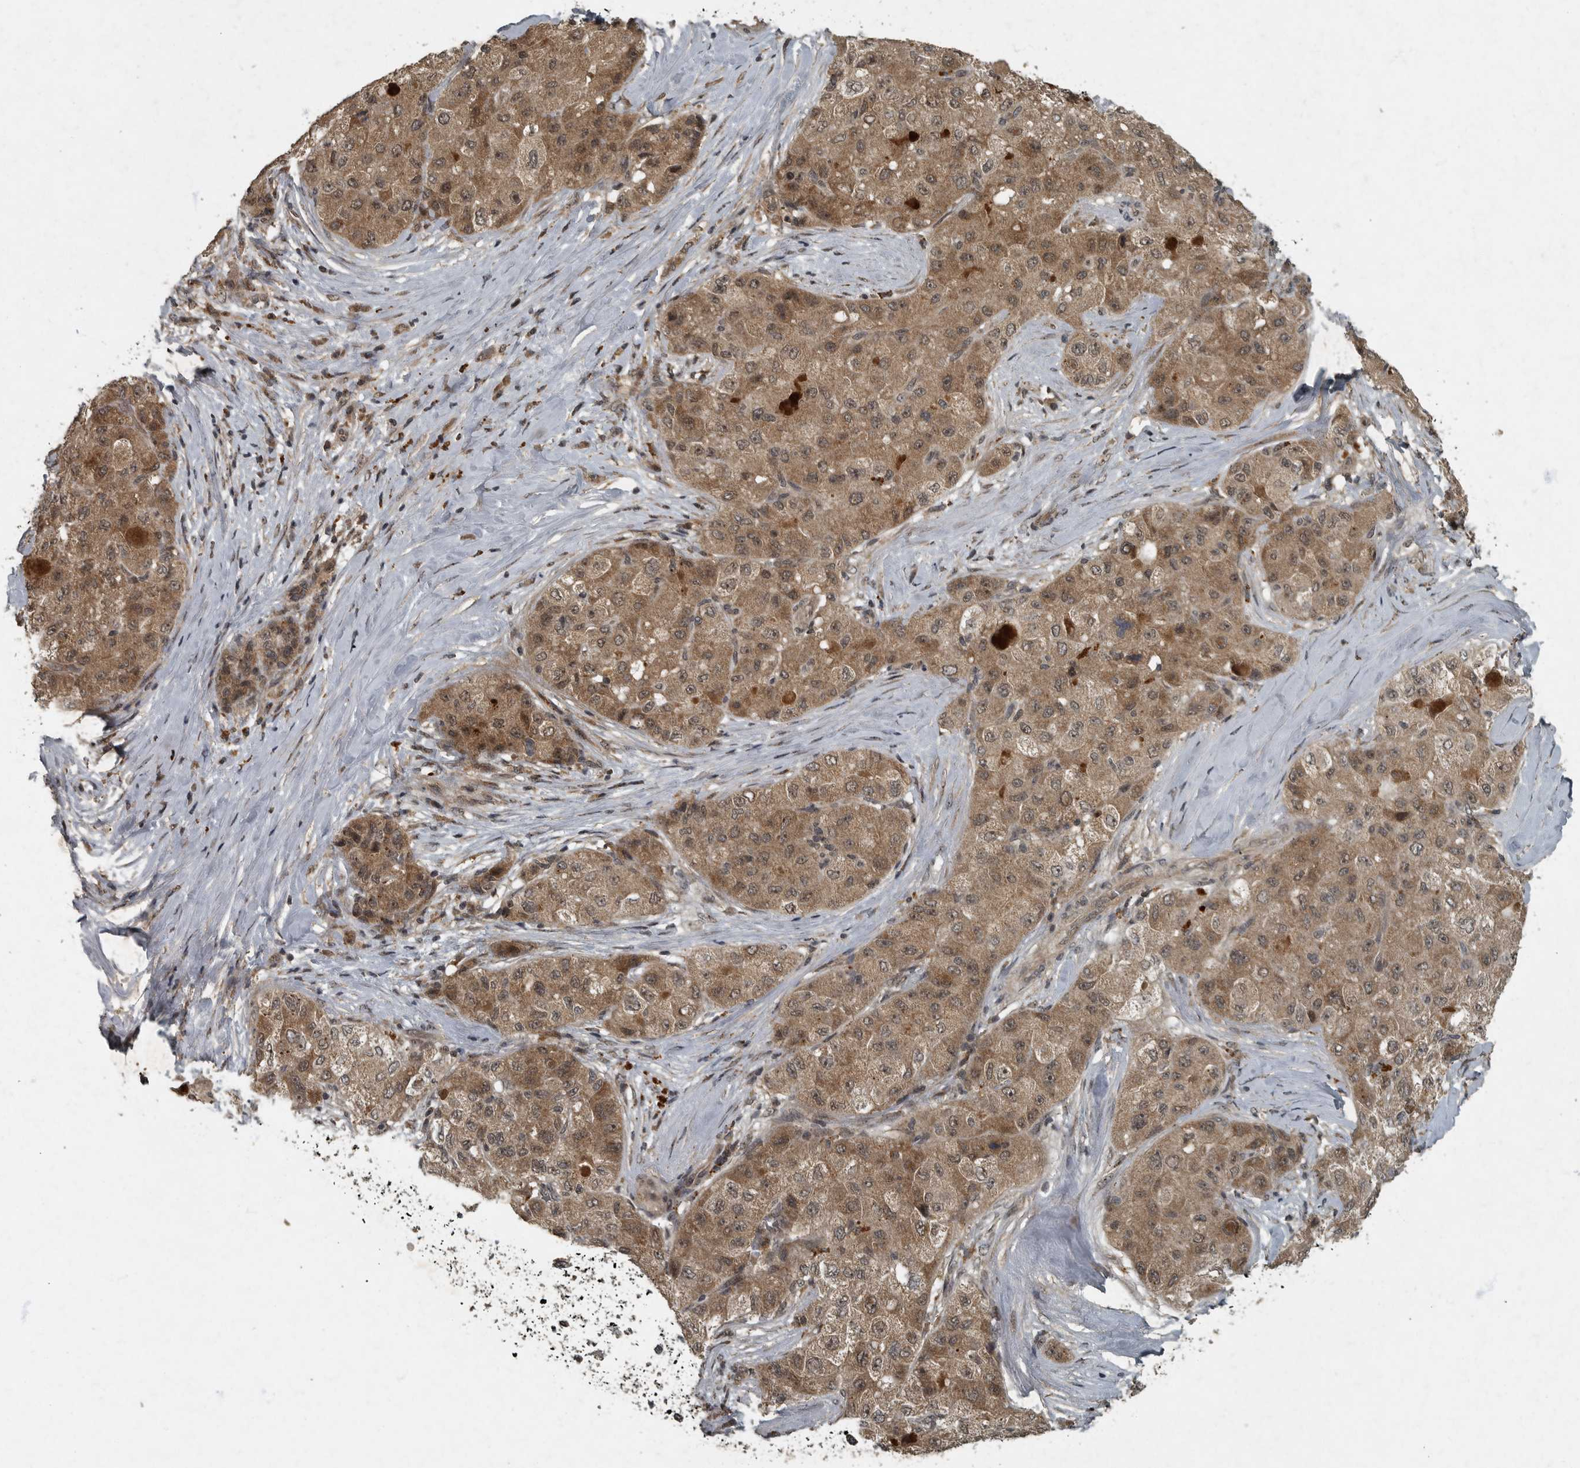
{"staining": {"intensity": "moderate", "quantity": ">75%", "location": "cytoplasmic/membranous"}, "tissue": "liver cancer", "cell_type": "Tumor cells", "image_type": "cancer", "snomed": [{"axis": "morphology", "description": "Carcinoma, Hepatocellular, NOS"}, {"axis": "topography", "description": "Liver"}], "caption": "Liver cancer tissue demonstrates moderate cytoplasmic/membranous staining in about >75% of tumor cells, visualized by immunohistochemistry.", "gene": "FOXO1", "patient": {"sex": "male", "age": 80}}